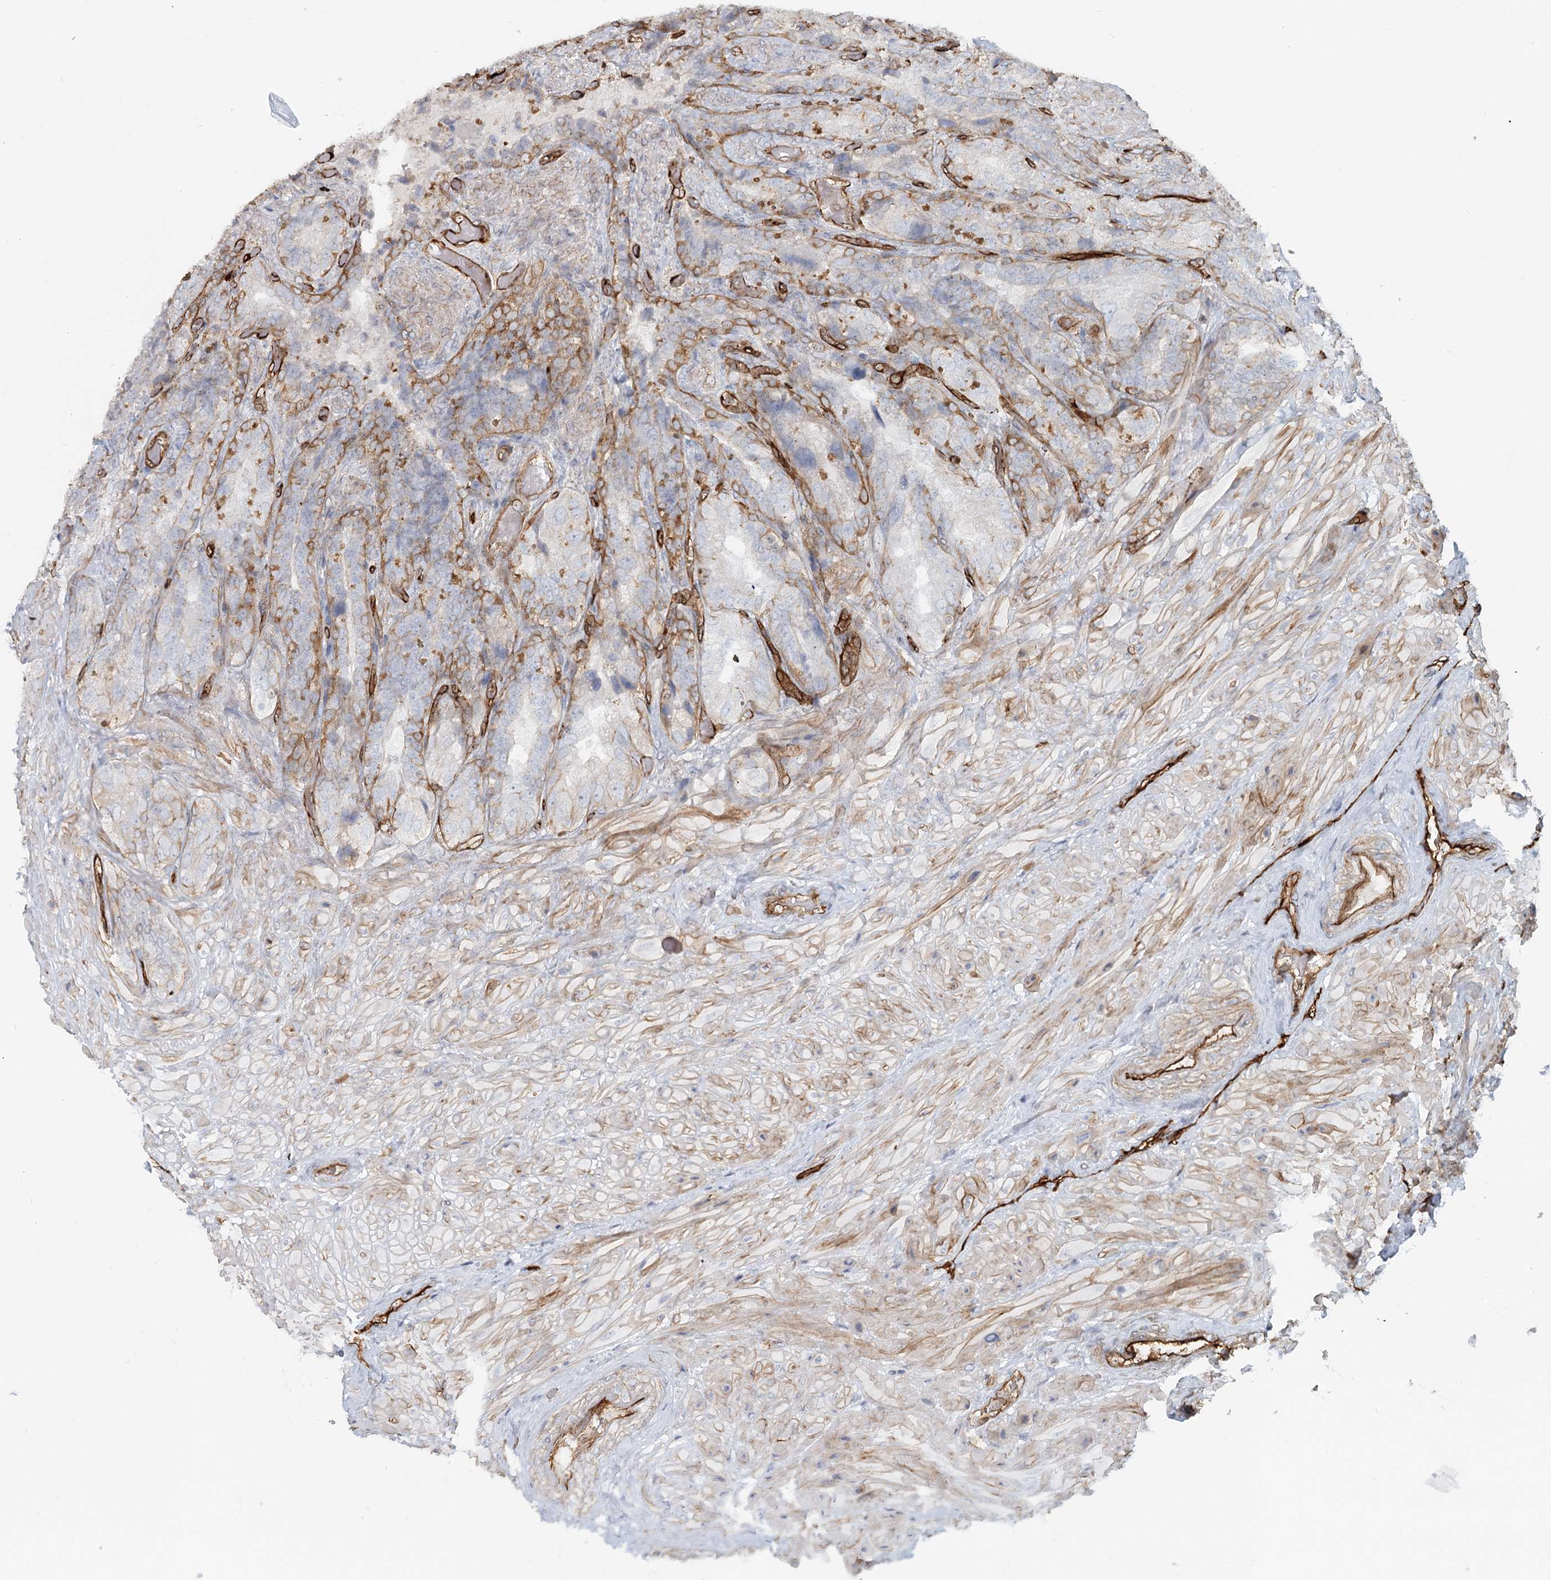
{"staining": {"intensity": "strong", "quantity": "25%-75%", "location": "cytoplasmic/membranous"}, "tissue": "seminal vesicle", "cell_type": "Glandular cells", "image_type": "normal", "snomed": [{"axis": "morphology", "description": "Normal tissue, NOS"}, {"axis": "topography", "description": "Prostate and seminal vesicle, NOS"}, {"axis": "topography", "description": "Prostate"}, {"axis": "topography", "description": "Seminal veicle"}], "caption": "Protein expression analysis of unremarkable human seminal vesicle reveals strong cytoplasmic/membranous staining in about 25%-75% of glandular cells. Nuclei are stained in blue.", "gene": "ZFYVE28", "patient": {"sex": "male", "age": 67}}